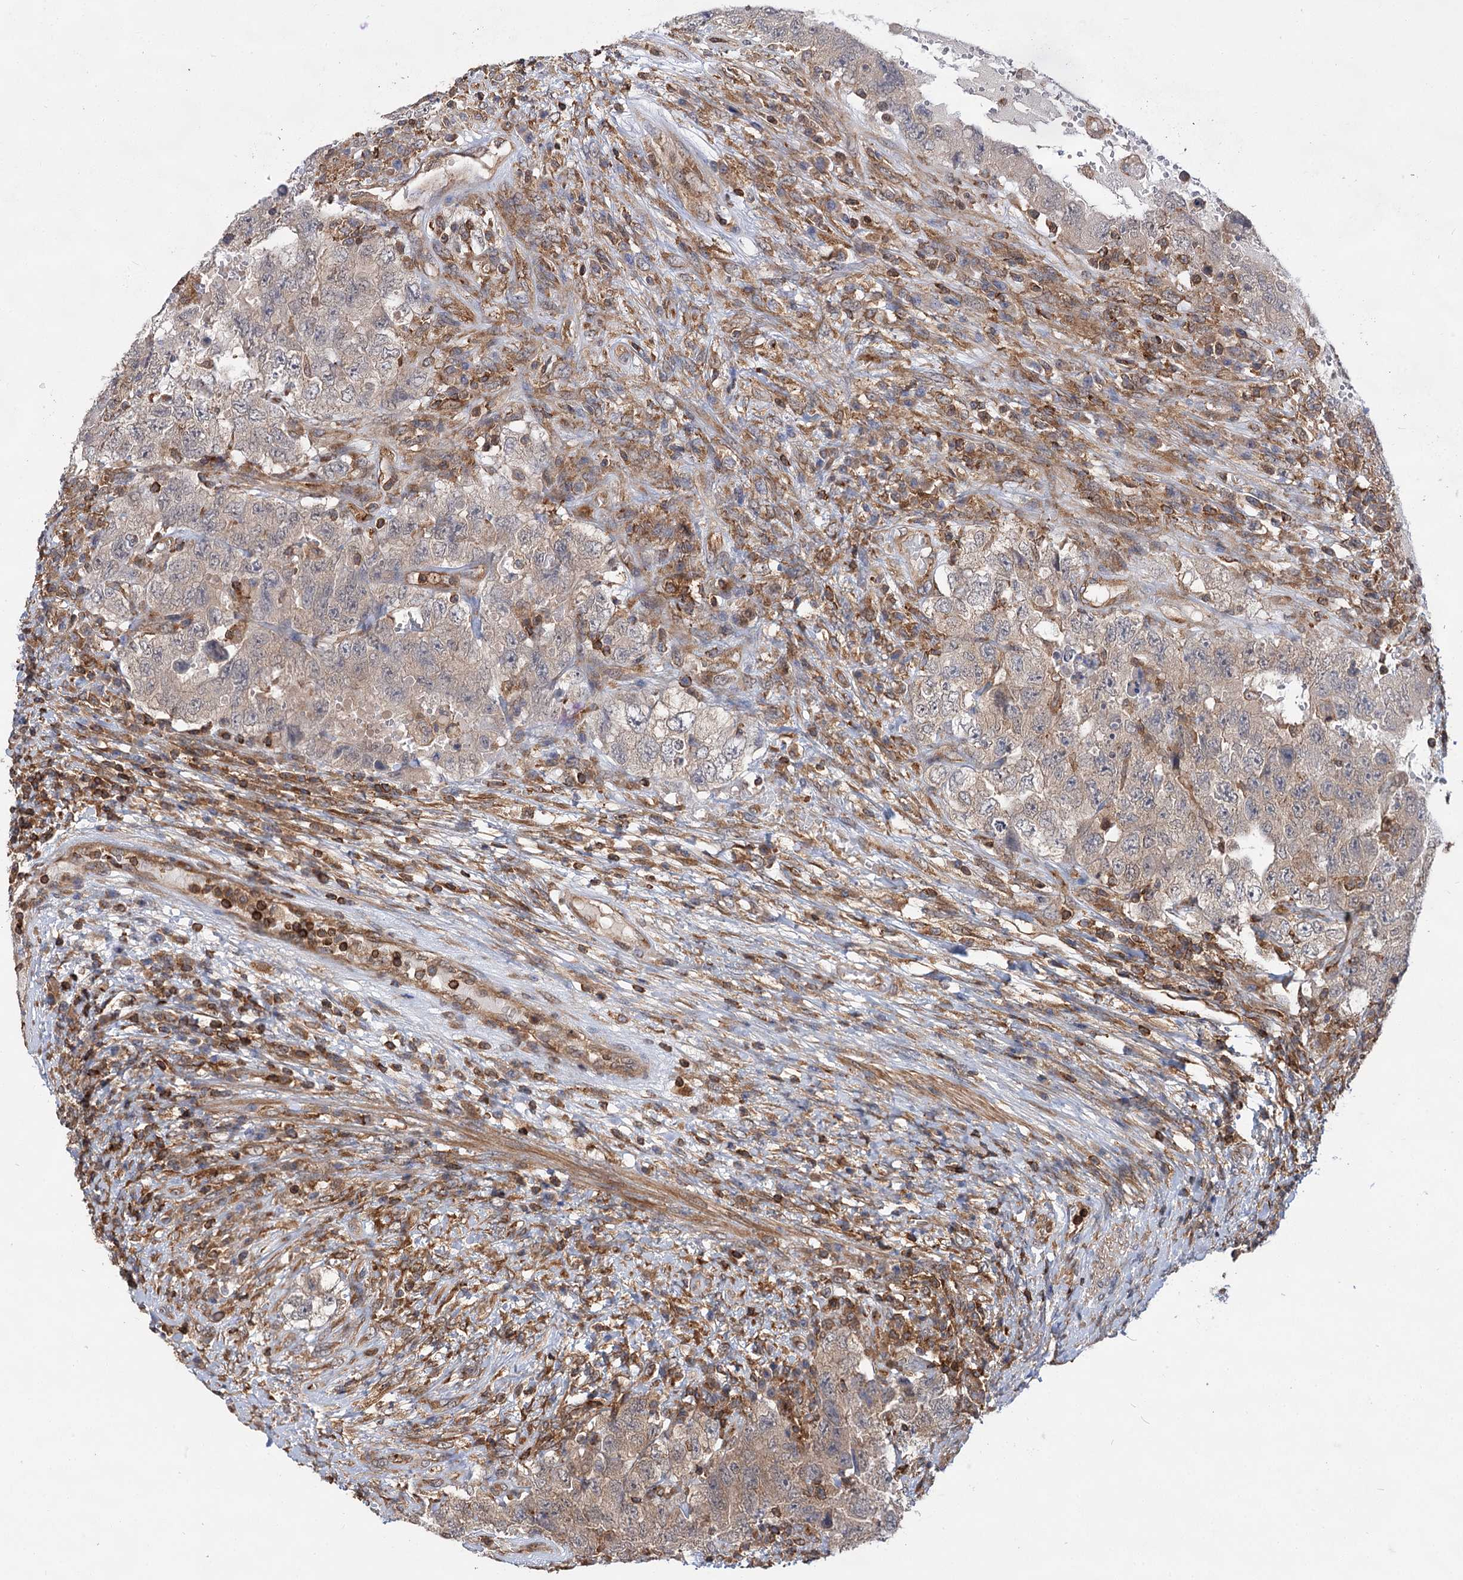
{"staining": {"intensity": "weak", "quantity": "25%-75%", "location": "cytoplasmic/membranous"}, "tissue": "testis cancer", "cell_type": "Tumor cells", "image_type": "cancer", "snomed": [{"axis": "morphology", "description": "Carcinoma, Embryonal, NOS"}, {"axis": "topography", "description": "Testis"}], "caption": "A low amount of weak cytoplasmic/membranous positivity is appreciated in about 25%-75% of tumor cells in testis cancer (embryonal carcinoma) tissue.", "gene": "PACS1", "patient": {"sex": "male", "age": 26}}